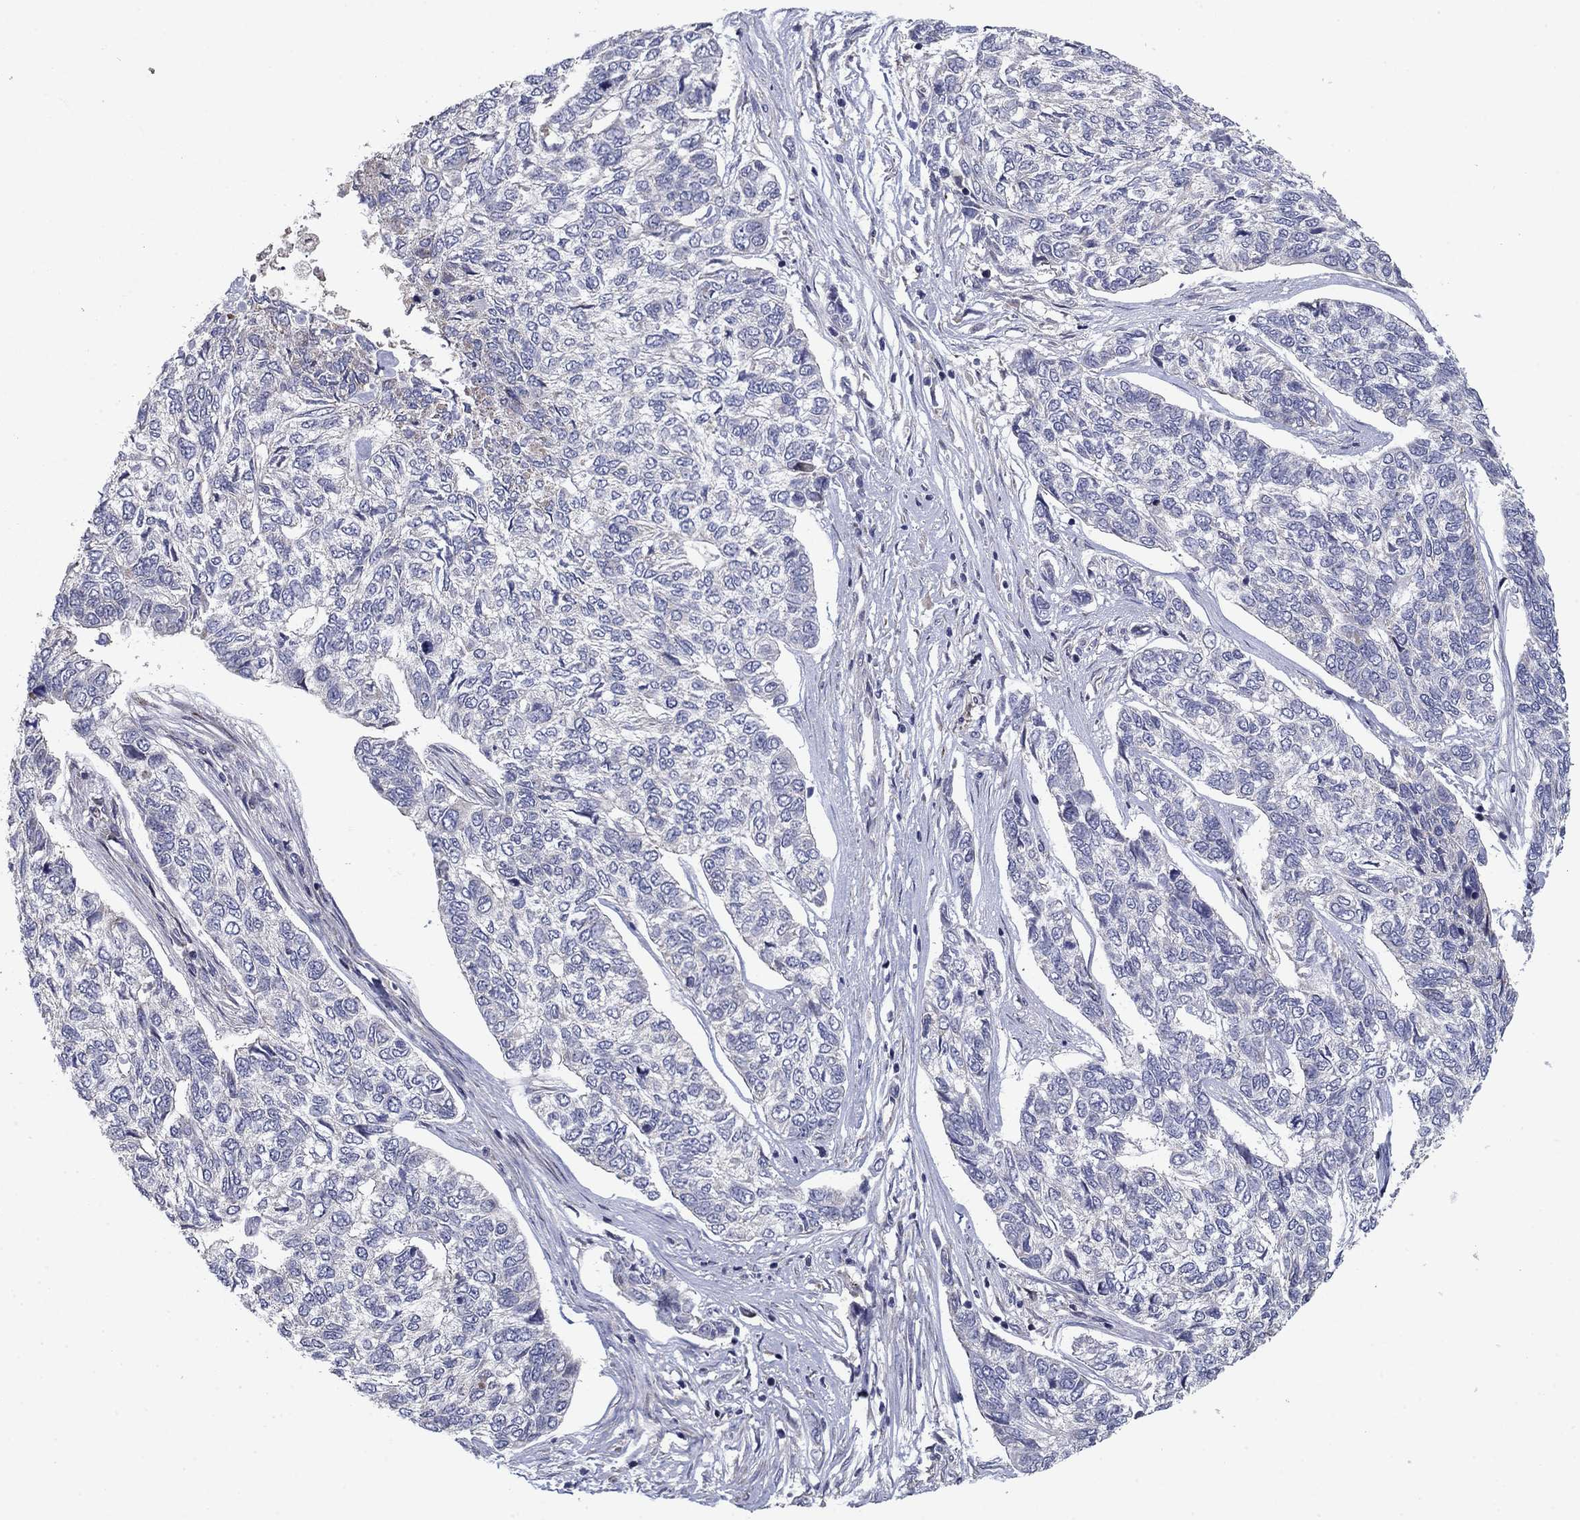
{"staining": {"intensity": "negative", "quantity": "none", "location": "none"}, "tissue": "skin cancer", "cell_type": "Tumor cells", "image_type": "cancer", "snomed": [{"axis": "morphology", "description": "Basal cell carcinoma"}, {"axis": "topography", "description": "Skin"}], "caption": "Immunohistochemical staining of human skin cancer shows no significant staining in tumor cells.", "gene": "MMAA", "patient": {"sex": "female", "age": 65}}